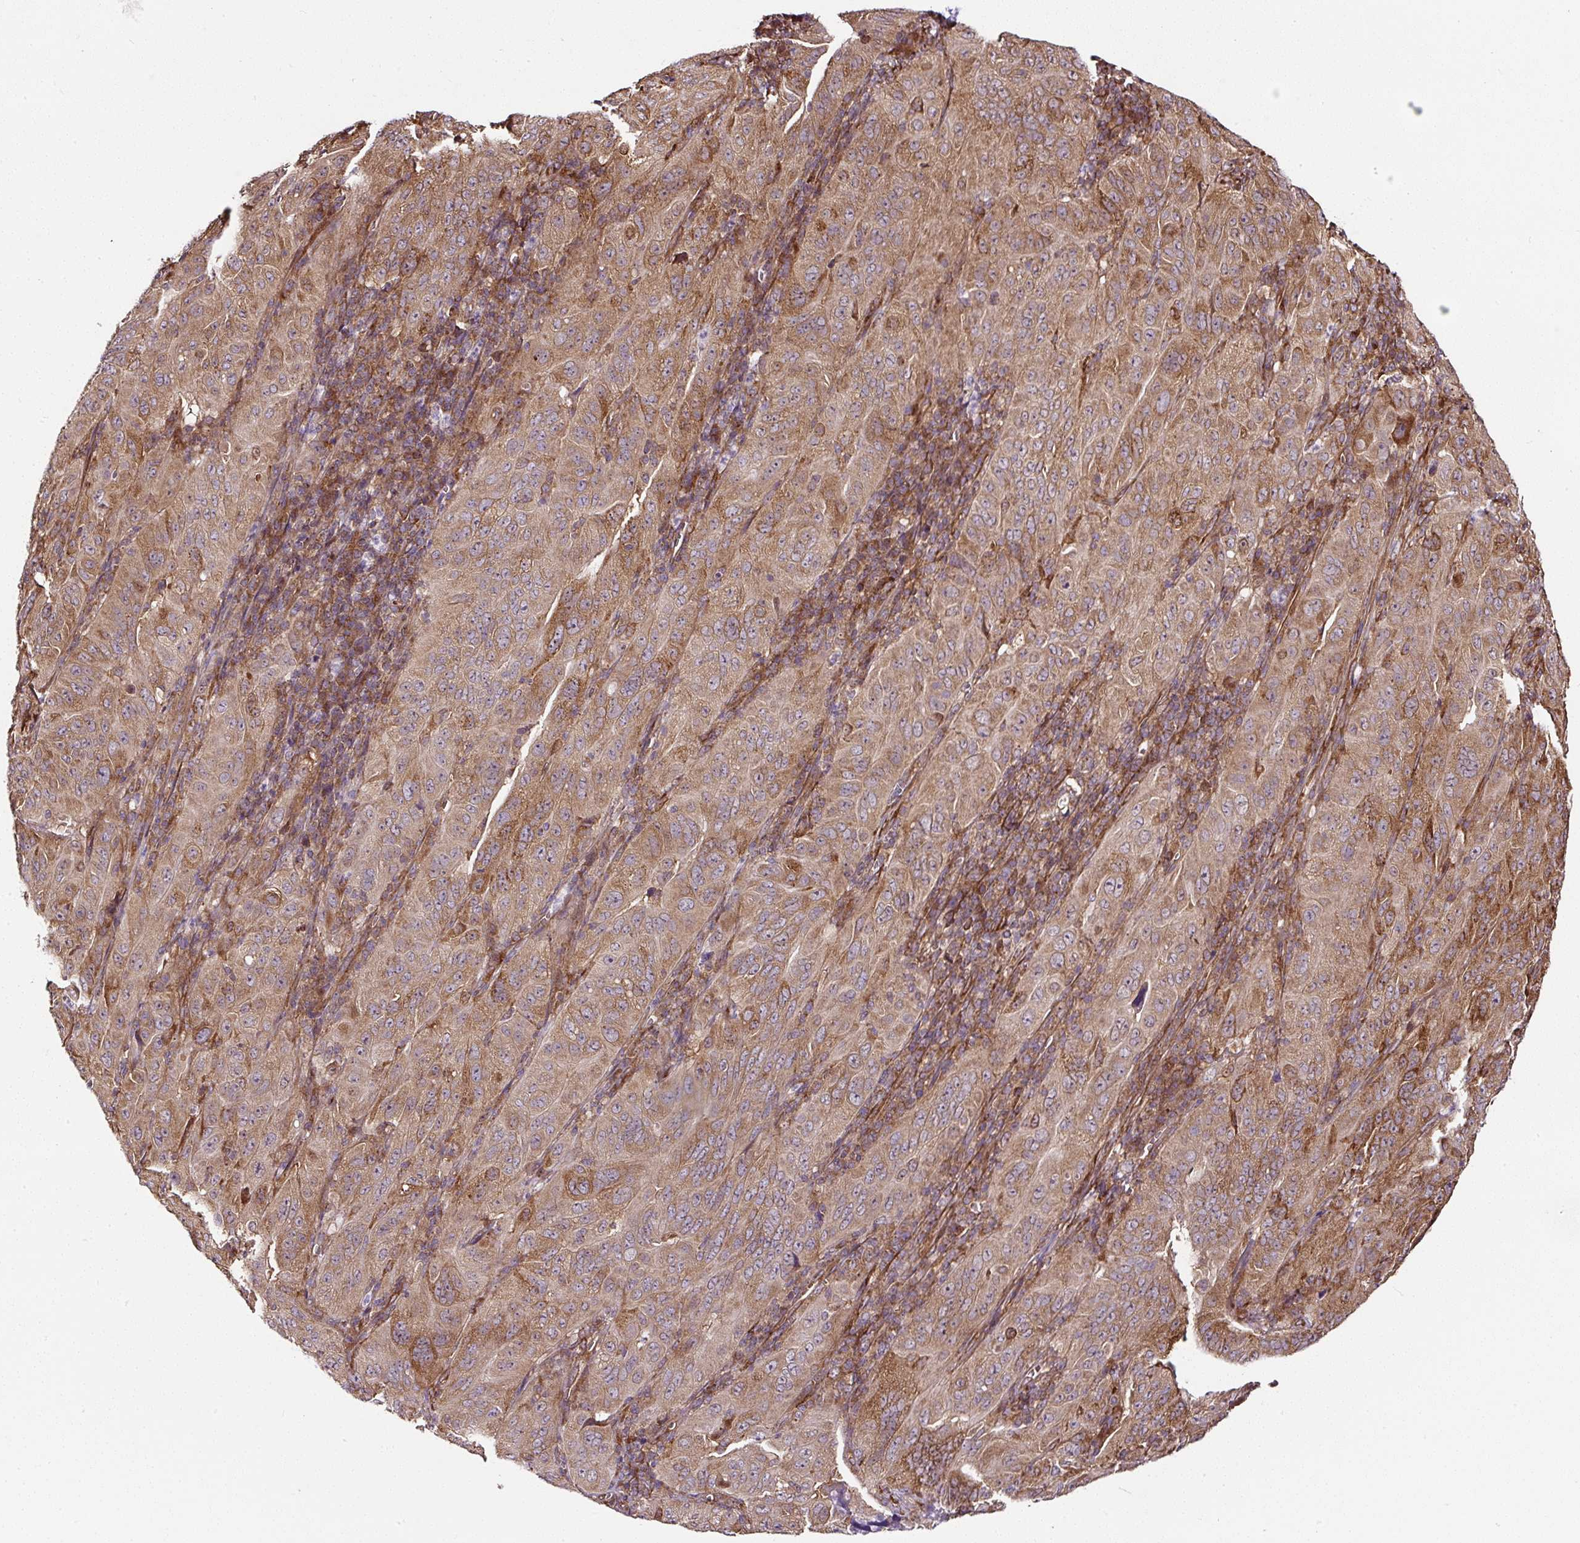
{"staining": {"intensity": "moderate", "quantity": ">75%", "location": "cytoplasmic/membranous,nuclear"}, "tissue": "pancreatic cancer", "cell_type": "Tumor cells", "image_type": "cancer", "snomed": [{"axis": "morphology", "description": "Adenocarcinoma, NOS"}, {"axis": "topography", "description": "Pancreas"}], "caption": "Immunohistochemical staining of pancreatic adenocarcinoma exhibits medium levels of moderate cytoplasmic/membranous and nuclear expression in approximately >75% of tumor cells.", "gene": "KDM4E", "patient": {"sex": "male", "age": 63}}